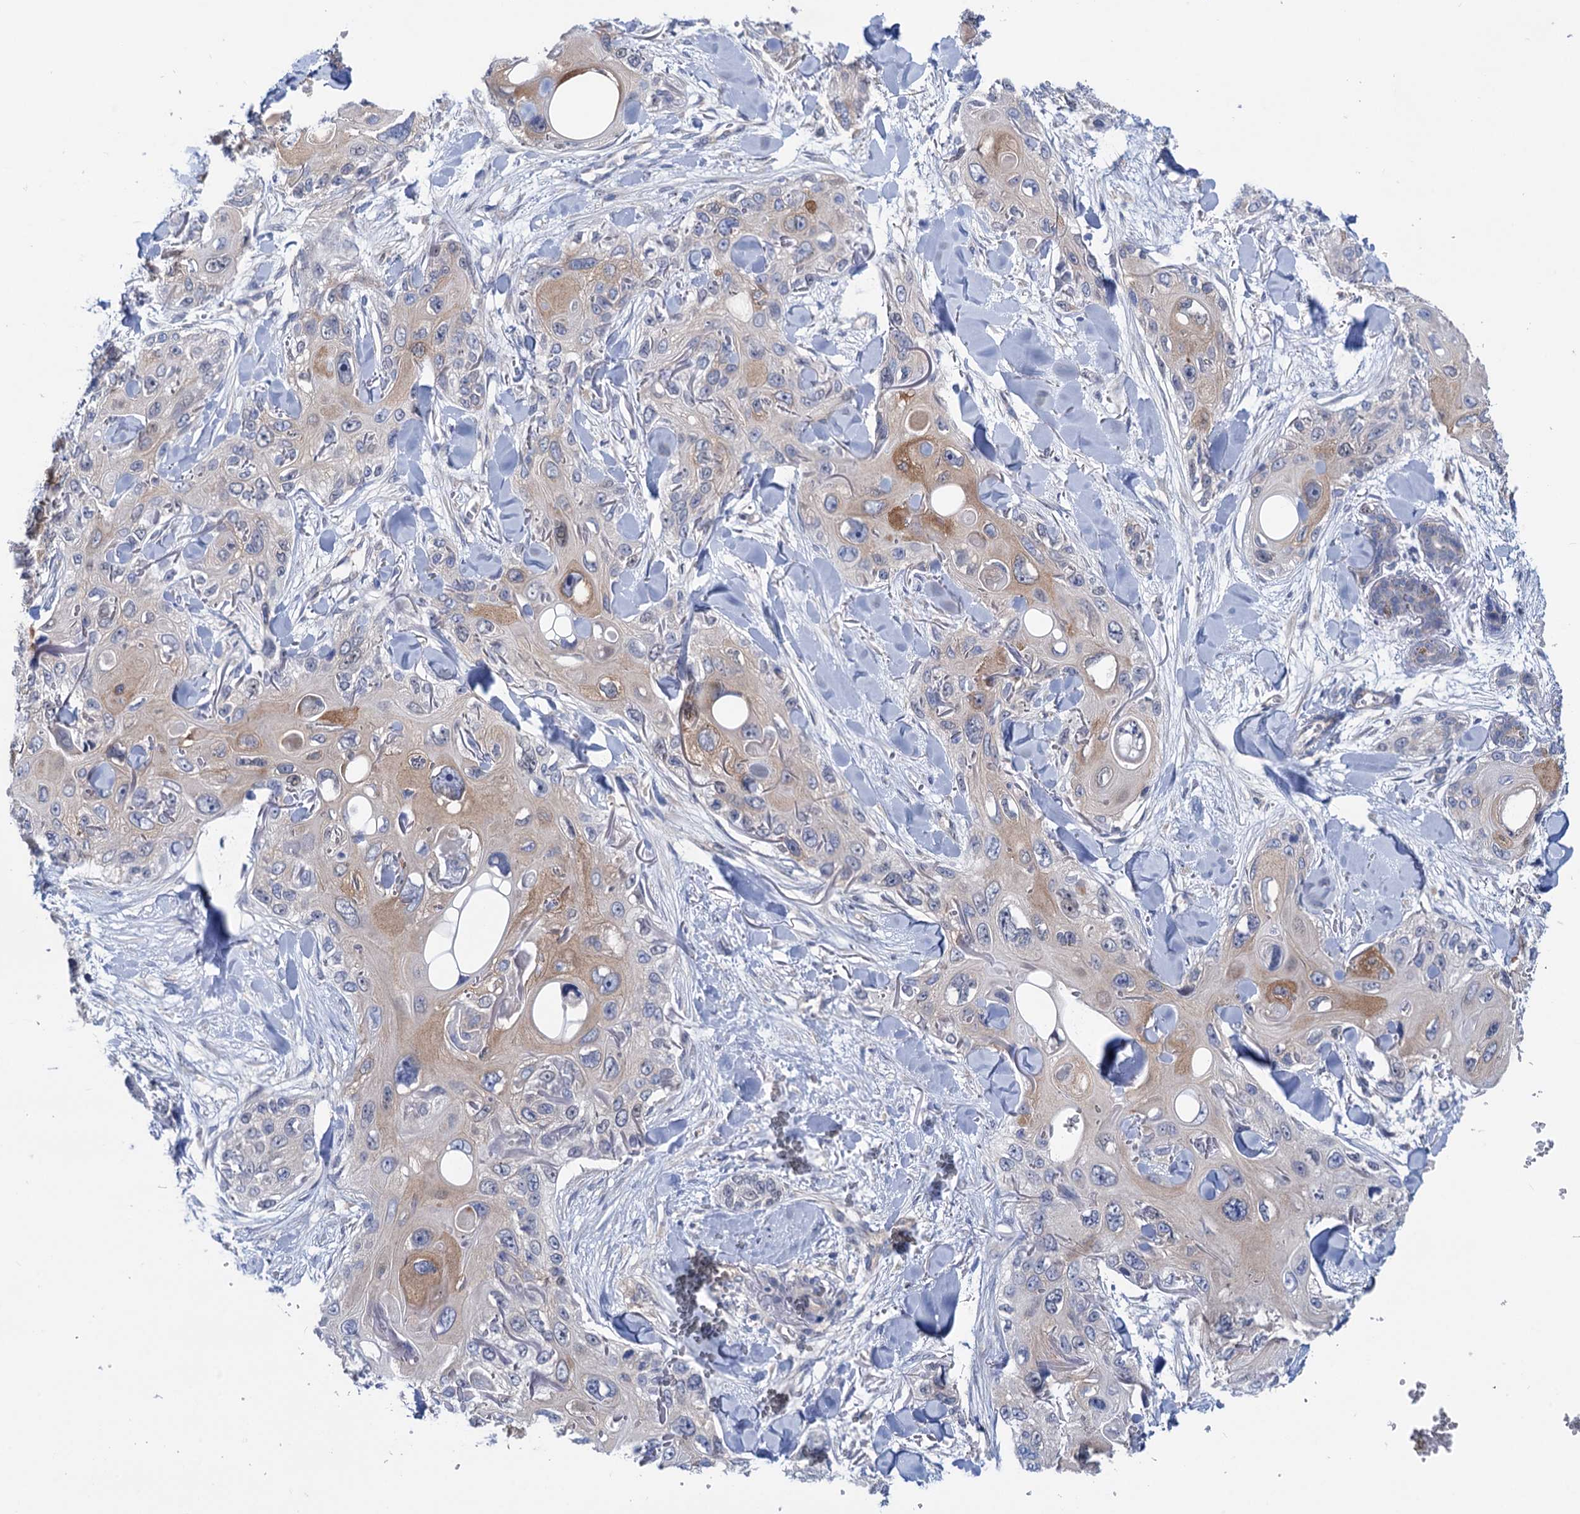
{"staining": {"intensity": "moderate", "quantity": "<25%", "location": "cytoplasmic/membranous"}, "tissue": "skin cancer", "cell_type": "Tumor cells", "image_type": "cancer", "snomed": [{"axis": "morphology", "description": "Normal tissue, NOS"}, {"axis": "morphology", "description": "Squamous cell carcinoma, NOS"}, {"axis": "topography", "description": "Skin"}], "caption": "Immunohistochemistry (IHC) photomicrograph of neoplastic tissue: human squamous cell carcinoma (skin) stained using IHC displays low levels of moderate protein expression localized specifically in the cytoplasmic/membranous of tumor cells, appearing as a cytoplasmic/membranous brown color.", "gene": "ZNRD2", "patient": {"sex": "male", "age": 72}}